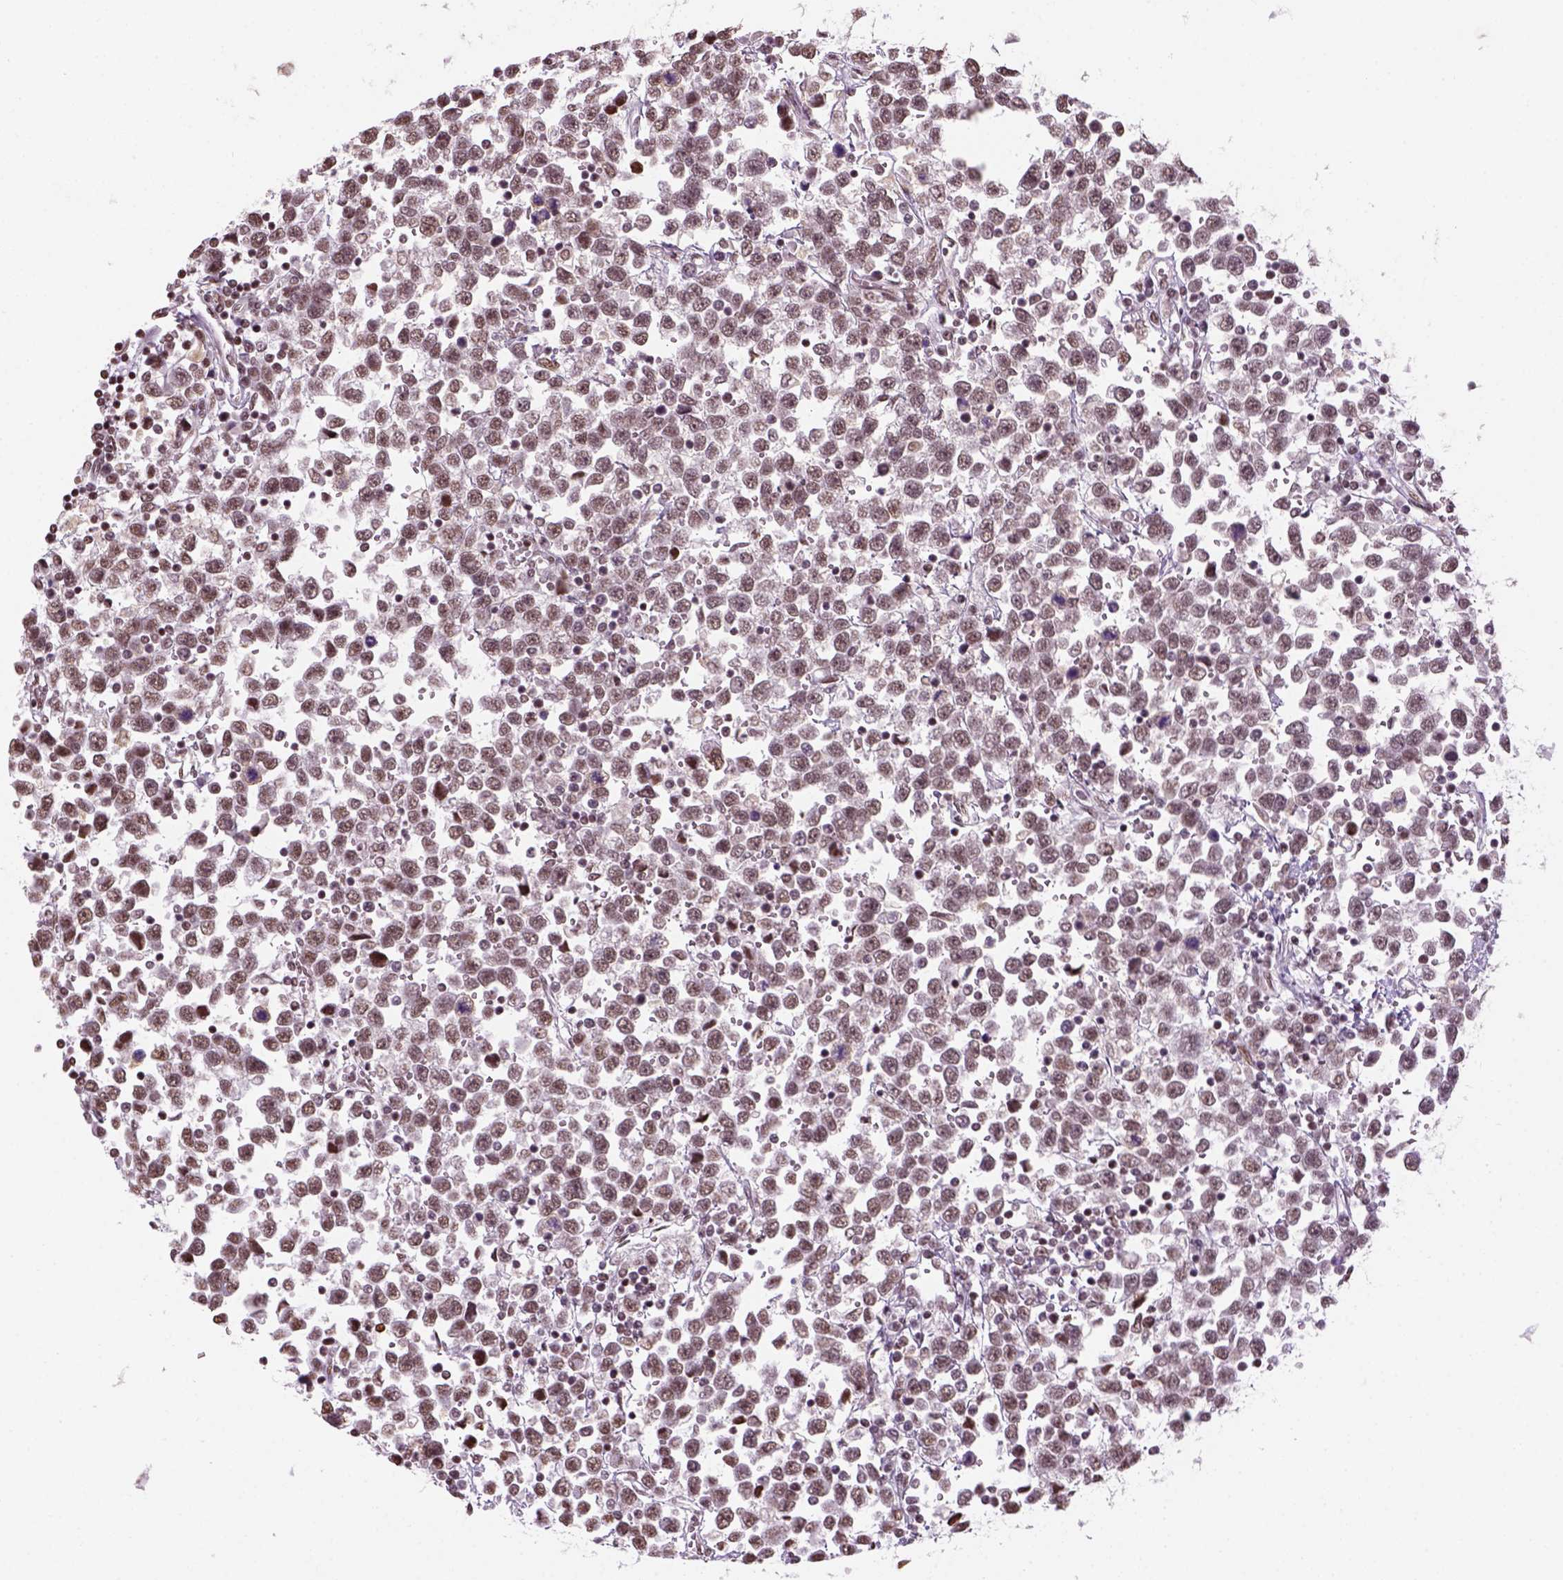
{"staining": {"intensity": "moderate", "quantity": ">75%", "location": "nuclear"}, "tissue": "testis cancer", "cell_type": "Tumor cells", "image_type": "cancer", "snomed": [{"axis": "morphology", "description": "Seminoma, NOS"}, {"axis": "topography", "description": "Testis"}], "caption": "Moderate nuclear protein staining is identified in about >75% of tumor cells in testis cancer.", "gene": "GOT1", "patient": {"sex": "male", "age": 34}}